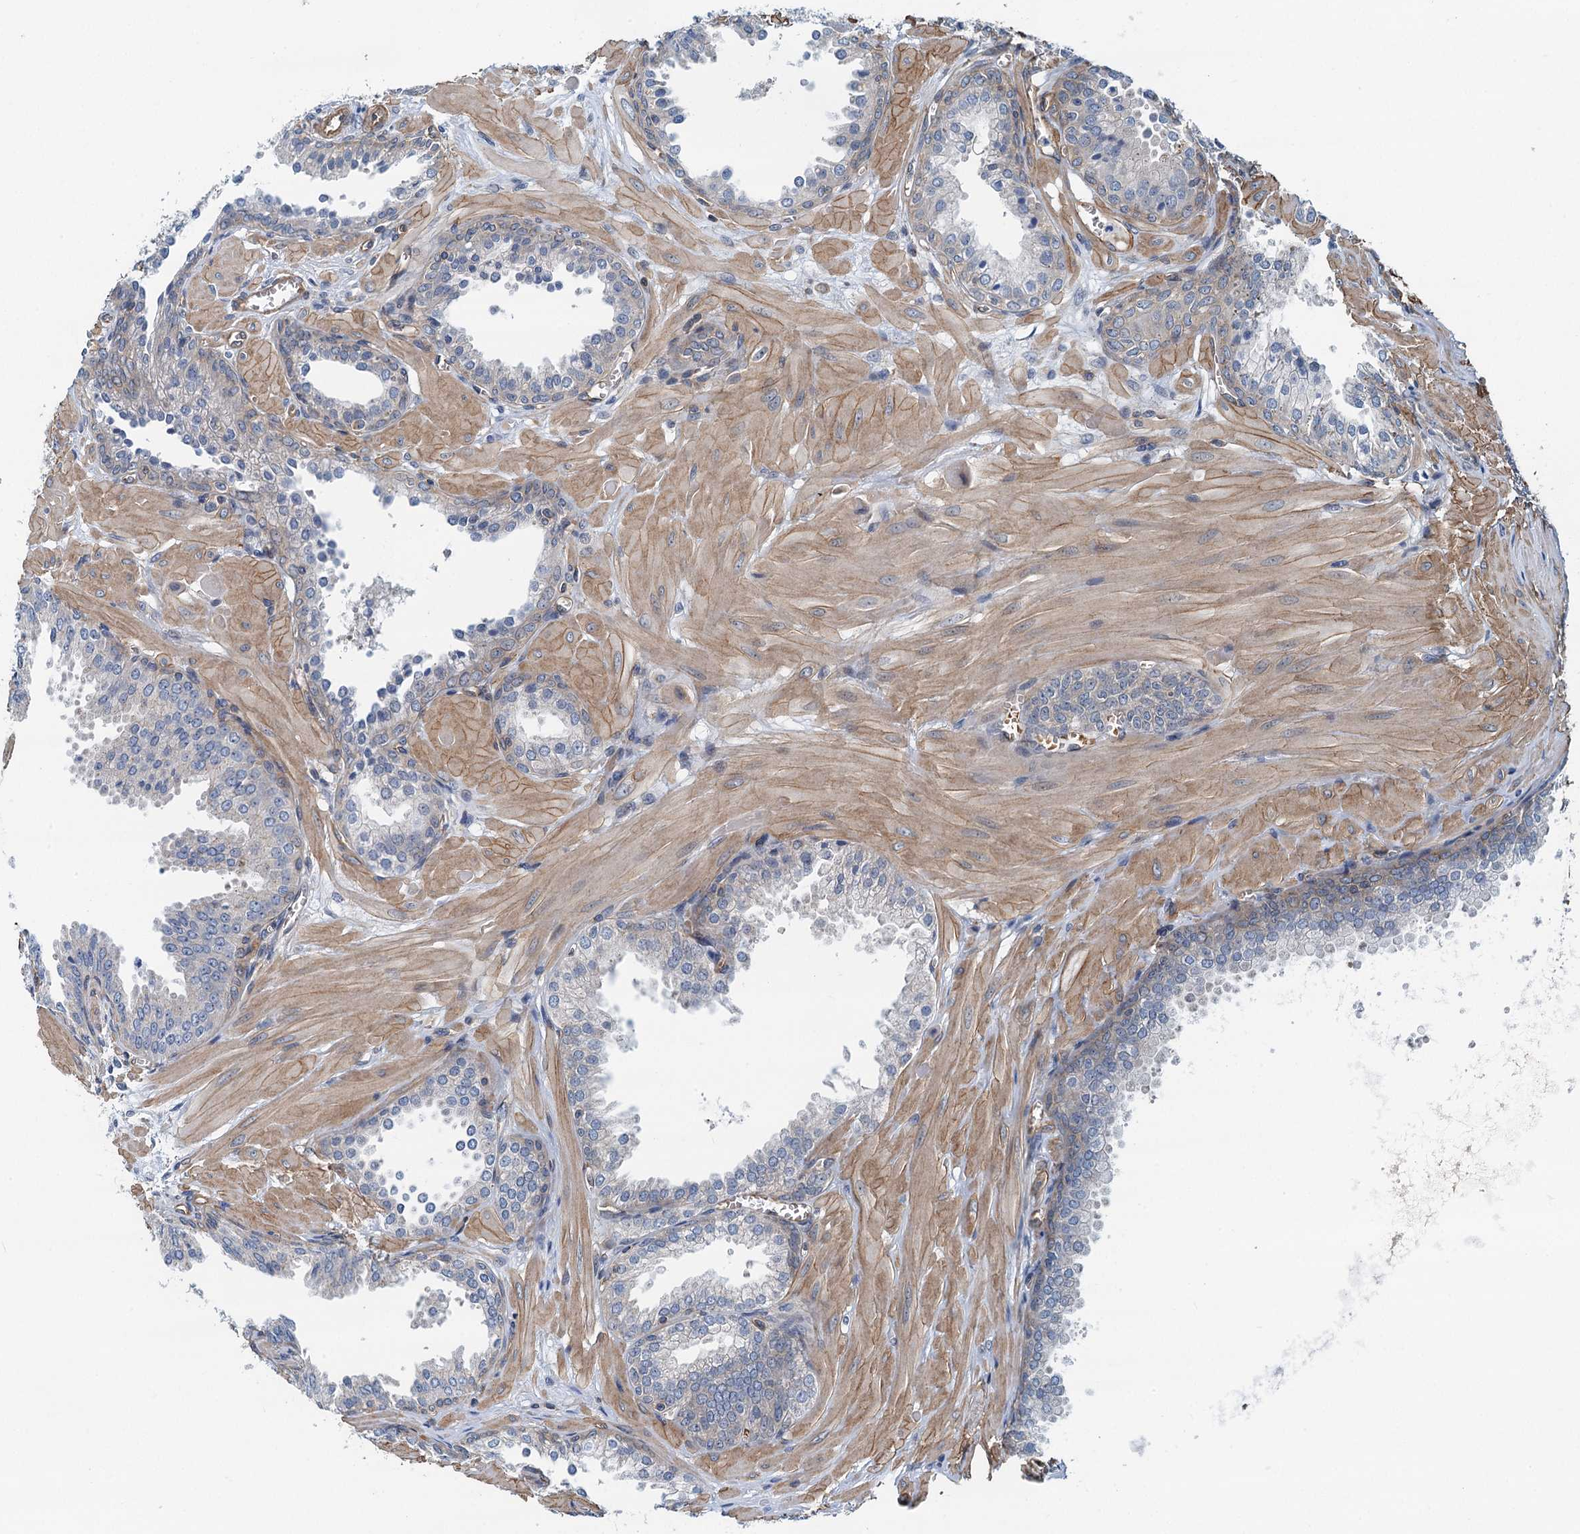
{"staining": {"intensity": "negative", "quantity": "none", "location": "none"}, "tissue": "prostate cancer", "cell_type": "Tumor cells", "image_type": "cancer", "snomed": [{"axis": "morphology", "description": "Adenocarcinoma, Low grade"}, {"axis": "topography", "description": "Prostate"}], "caption": "DAB immunohistochemical staining of prostate cancer (low-grade adenocarcinoma) demonstrates no significant staining in tumor cells. (Stains: DAB (3,3'-diaminobenzidine) IHC with hematoxylin counter stain, Microscopy: brightfield microscopy at high magnification).", "gene": "ROGDI", "patient": {"sex": "male", "age": 67}}